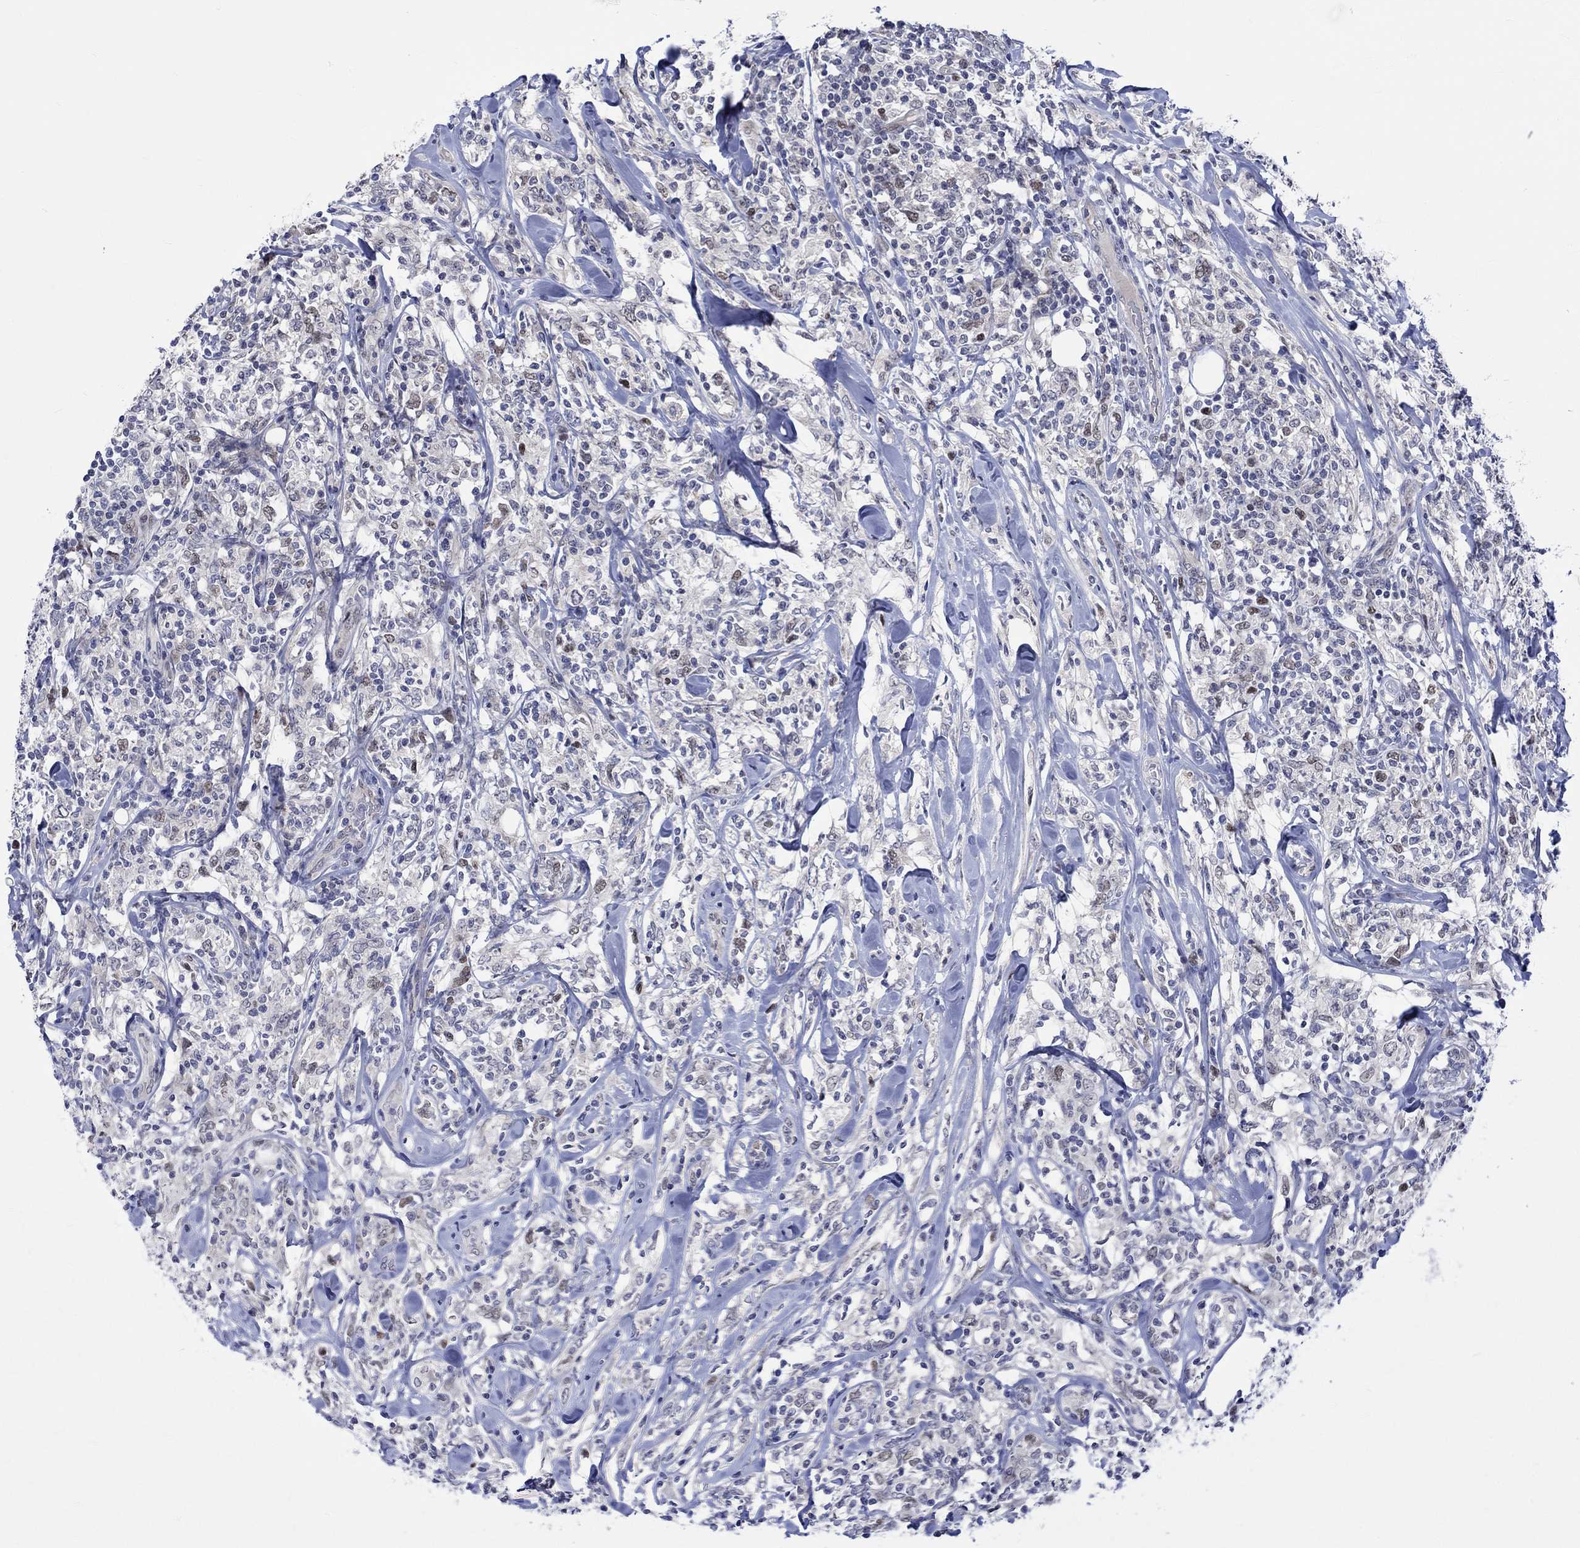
{"staining": {"intensity": "moderate", "quantity": "<25%", "location": "nuclear"}, "tissue": "lymphoma", "cell_type": "Tumor cells", "image_type": "cancer", "snomed": [{"axis": "morphology", "description": "Malignant lymphoma, non-Hodgkin's type, High grade"}, {"axis": "topography", "description": "Lymph node"}], "caption": "Protein expression analysis of human malignant lymphoma, non-Hodgkin's type (high-grade) reveals moderate nuclear staining in about <25% of tumor cells.", "gene": "E2F8", "patient": {"sex": "female", "age": 84}}